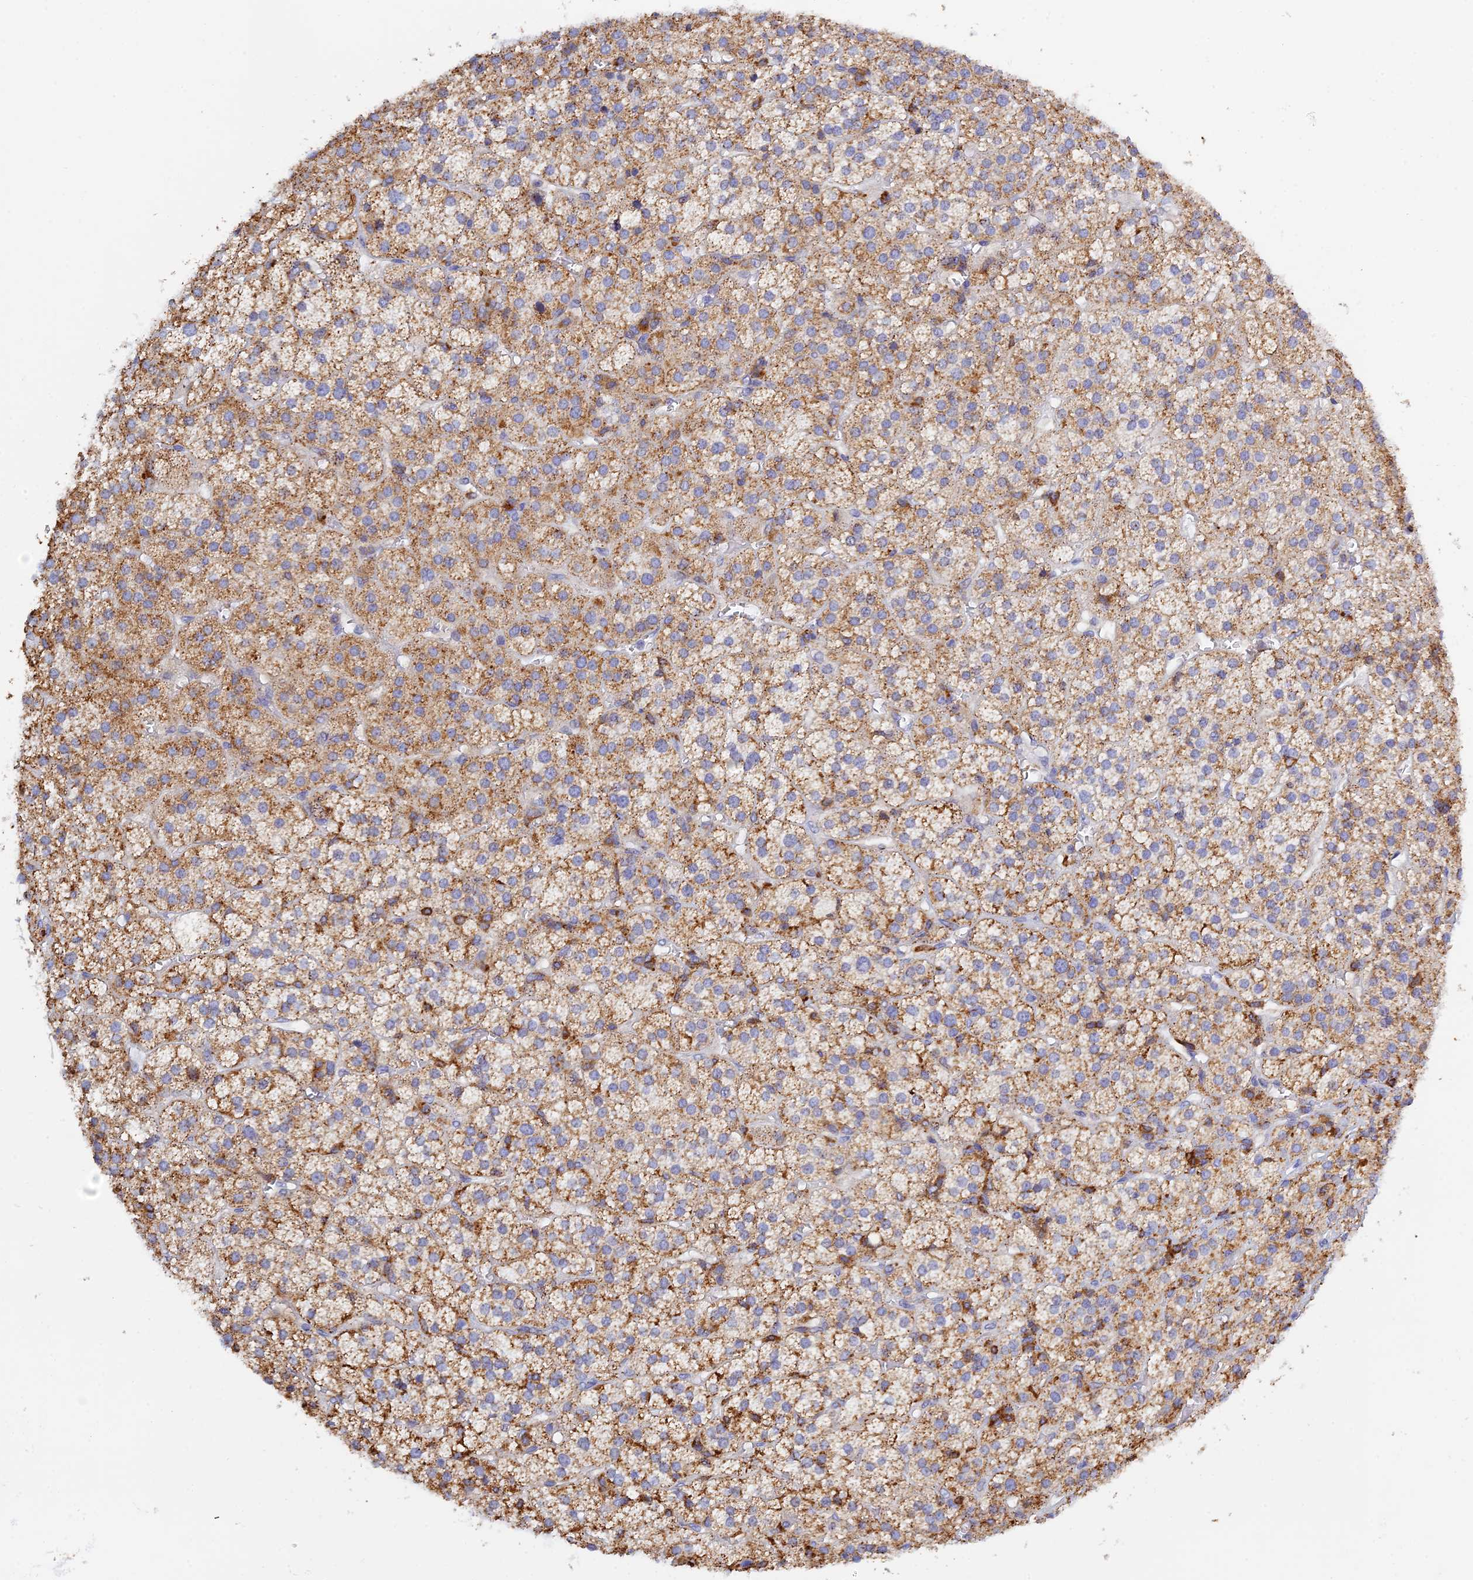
{"staining": {"intensity": "moderate", "quantity": ">75%", "location": "cytoplasmic/membranous"}, "tissue": "adrenal gland", "cell_type": "Glandular cells", "image_type": "normal", "snomed": [{"axis": "morphology", "description": "Normal tissue, NOS"}, {"axis": "topography", "description": "Adrenal gland"}], "caption": "Adrenal gland stained with a protein marker exhibits moderate staining in glandular cells.", "gene": "RPGRIP1L", "patient": {"sex": "female", "age": 70}}